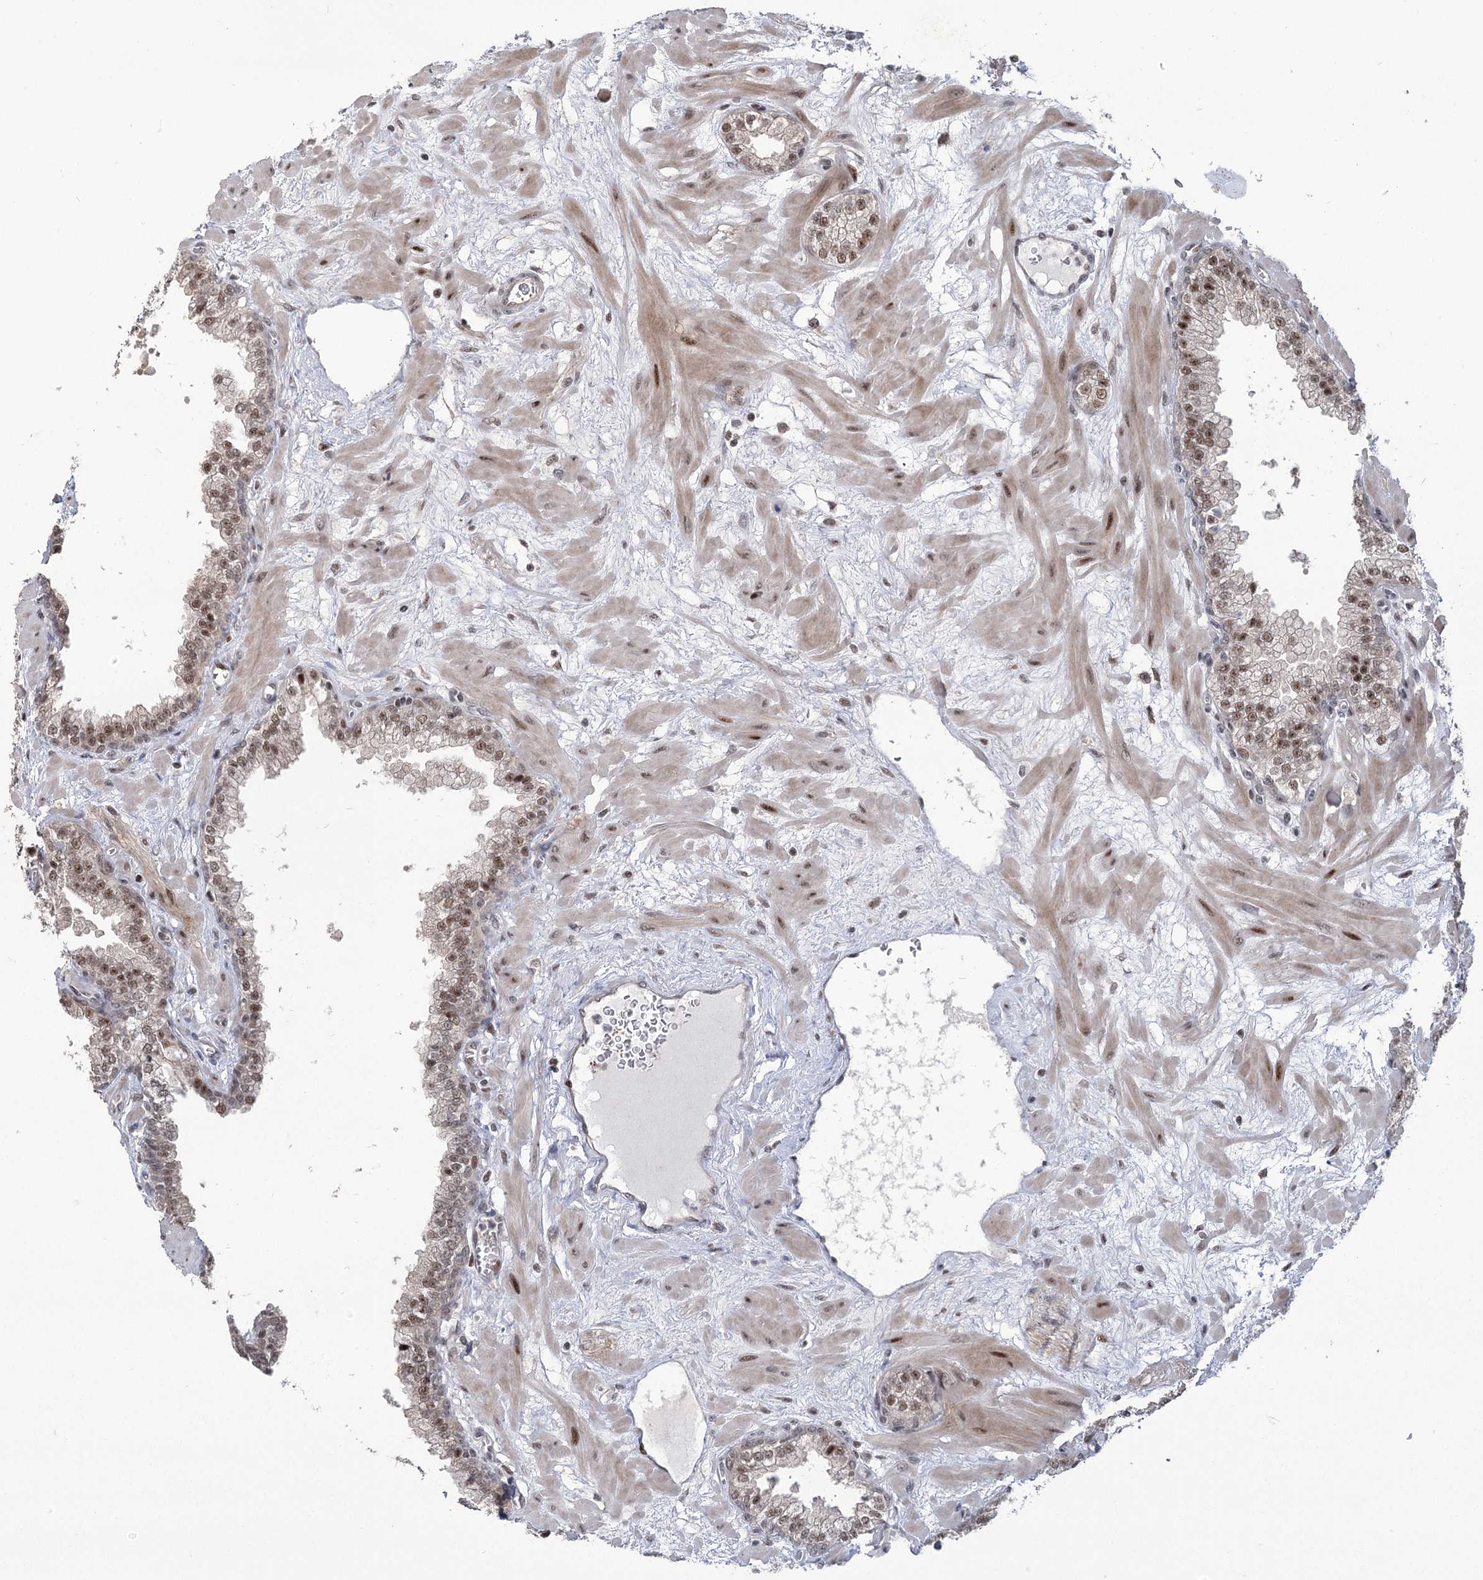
{"staining": {"intensity": "moderate", "quantity": ">75%", "location": "nuclear"}, "tissue": "prostate", "cell_type": "Glandular cells", "image_type": "normal", "snomed": [{"axis": "morphology", "description": "Normal tissue, NOS"}, {"axis": "morphology", "description": "Urothelial carcinoma, Low grade"}, {"axis": "topography", "description": "Urinary bladder"}, {"axis": "topography", "description": "Prostate"}], "caption": "Protein staining of unremarkable prostate displays moderate nuclear expression in about >75% of glandular cells. Ihc stains the protein in brown and the nuclei are stained blue.", "gene": "WBP1L", "patient": {"sex": "male", "age": 60}}